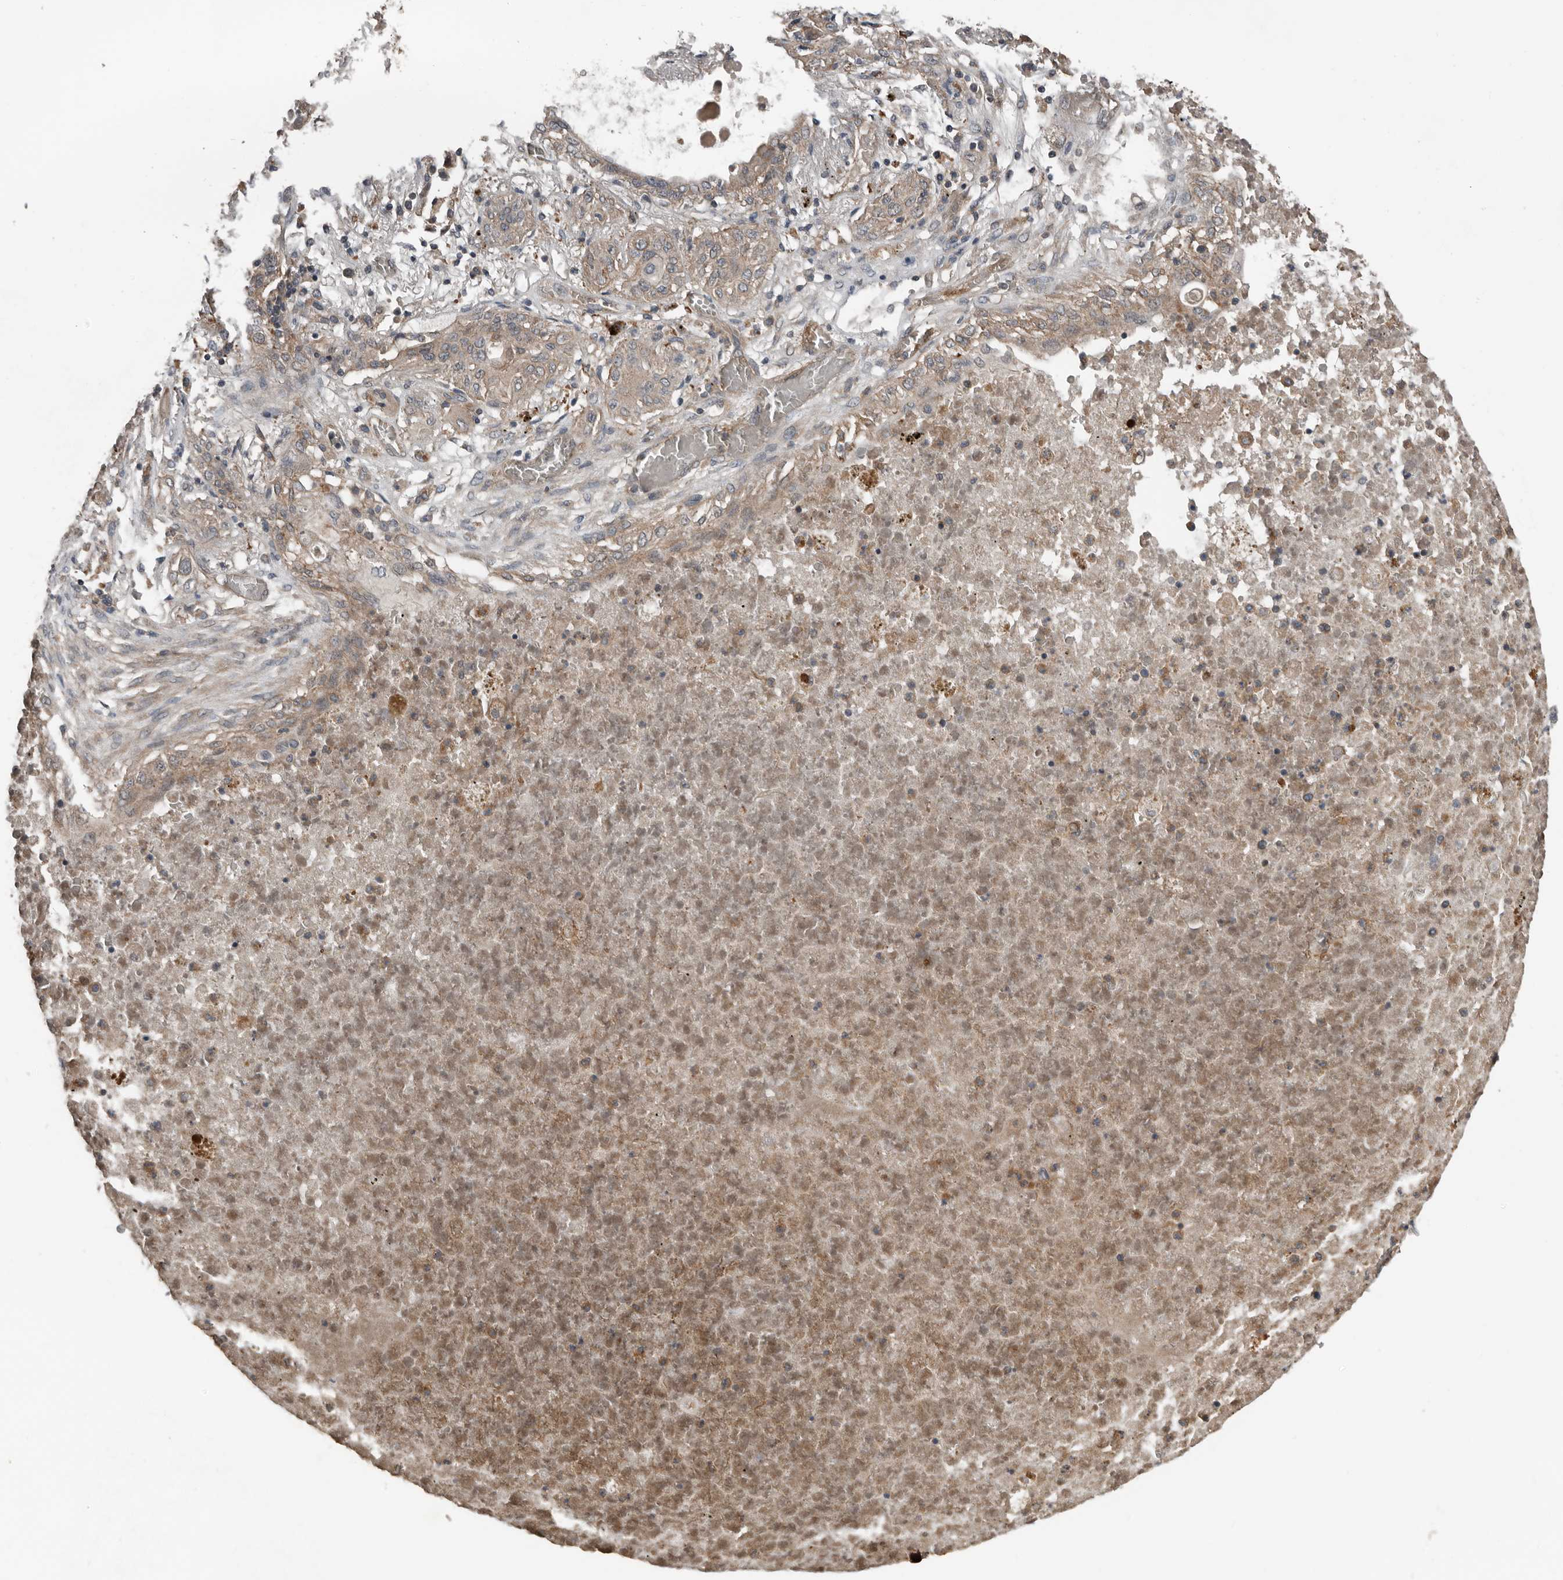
{"staining": {"intensity": "weak", "quantity": ">75%", "location": "cytoplasmic/membranous"}, "tissue": "lung cancer", "cell_type": "Tumor cells", "image_type": "cancer", "snomed": [{"axis": "morphology", "description": "Squamous cell carcinoma, NOS"}, {"axis": "topography", "description": "Lung"}], "caption": "A low amount of weak cytoplasmic/membranous staining is identified in approximately >75% of tumor cells in squamous cell carcinoma (lung) tissue. The staining is performed using DAB brown chromogen to label protein expression. The nuclei are counter-stained blue using hematoxylin.", "gene": "DNAJB4", "patient": {"sex": "female", "age": 47}}